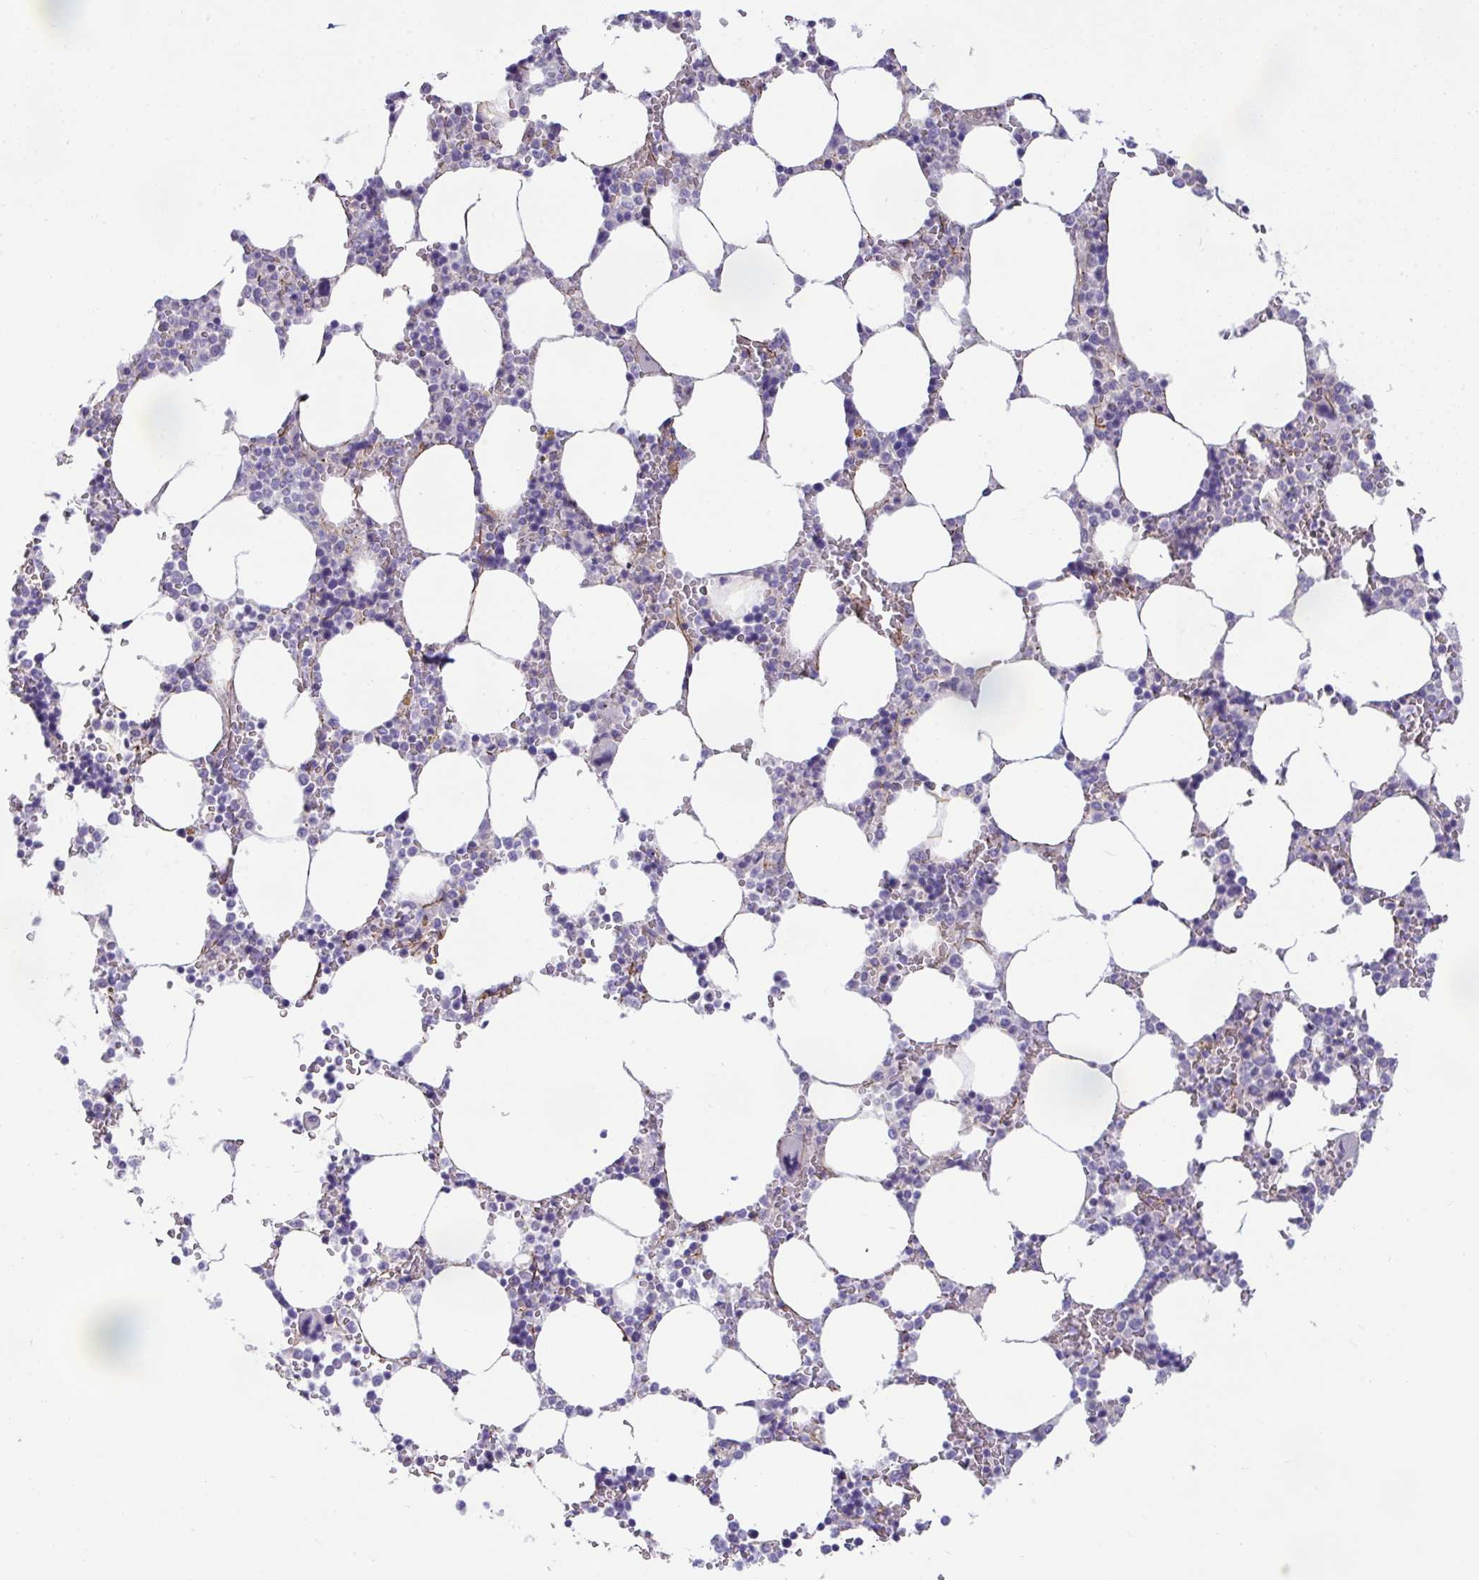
{"staining": {"intensity": "negative", "quantity": "none", "location": "none"}, "tissue": "bone marrow", "cell_type": "Hematopoietic cells", "image_type": "normal", "snomed": [{"axis": "morphology", "description": "Normal tissue, NOS"}, {"axis": "topography", "description": "Bone marrow"}], "caption": "DAB (3,3'-diaminobenzidine) immunohistochemical staining of unremarkable bone marrow exhibits no significant positivity in hematopoietic cells.", "gene": "PIGZ", "patient": {"sex": "male", "age": 64}}